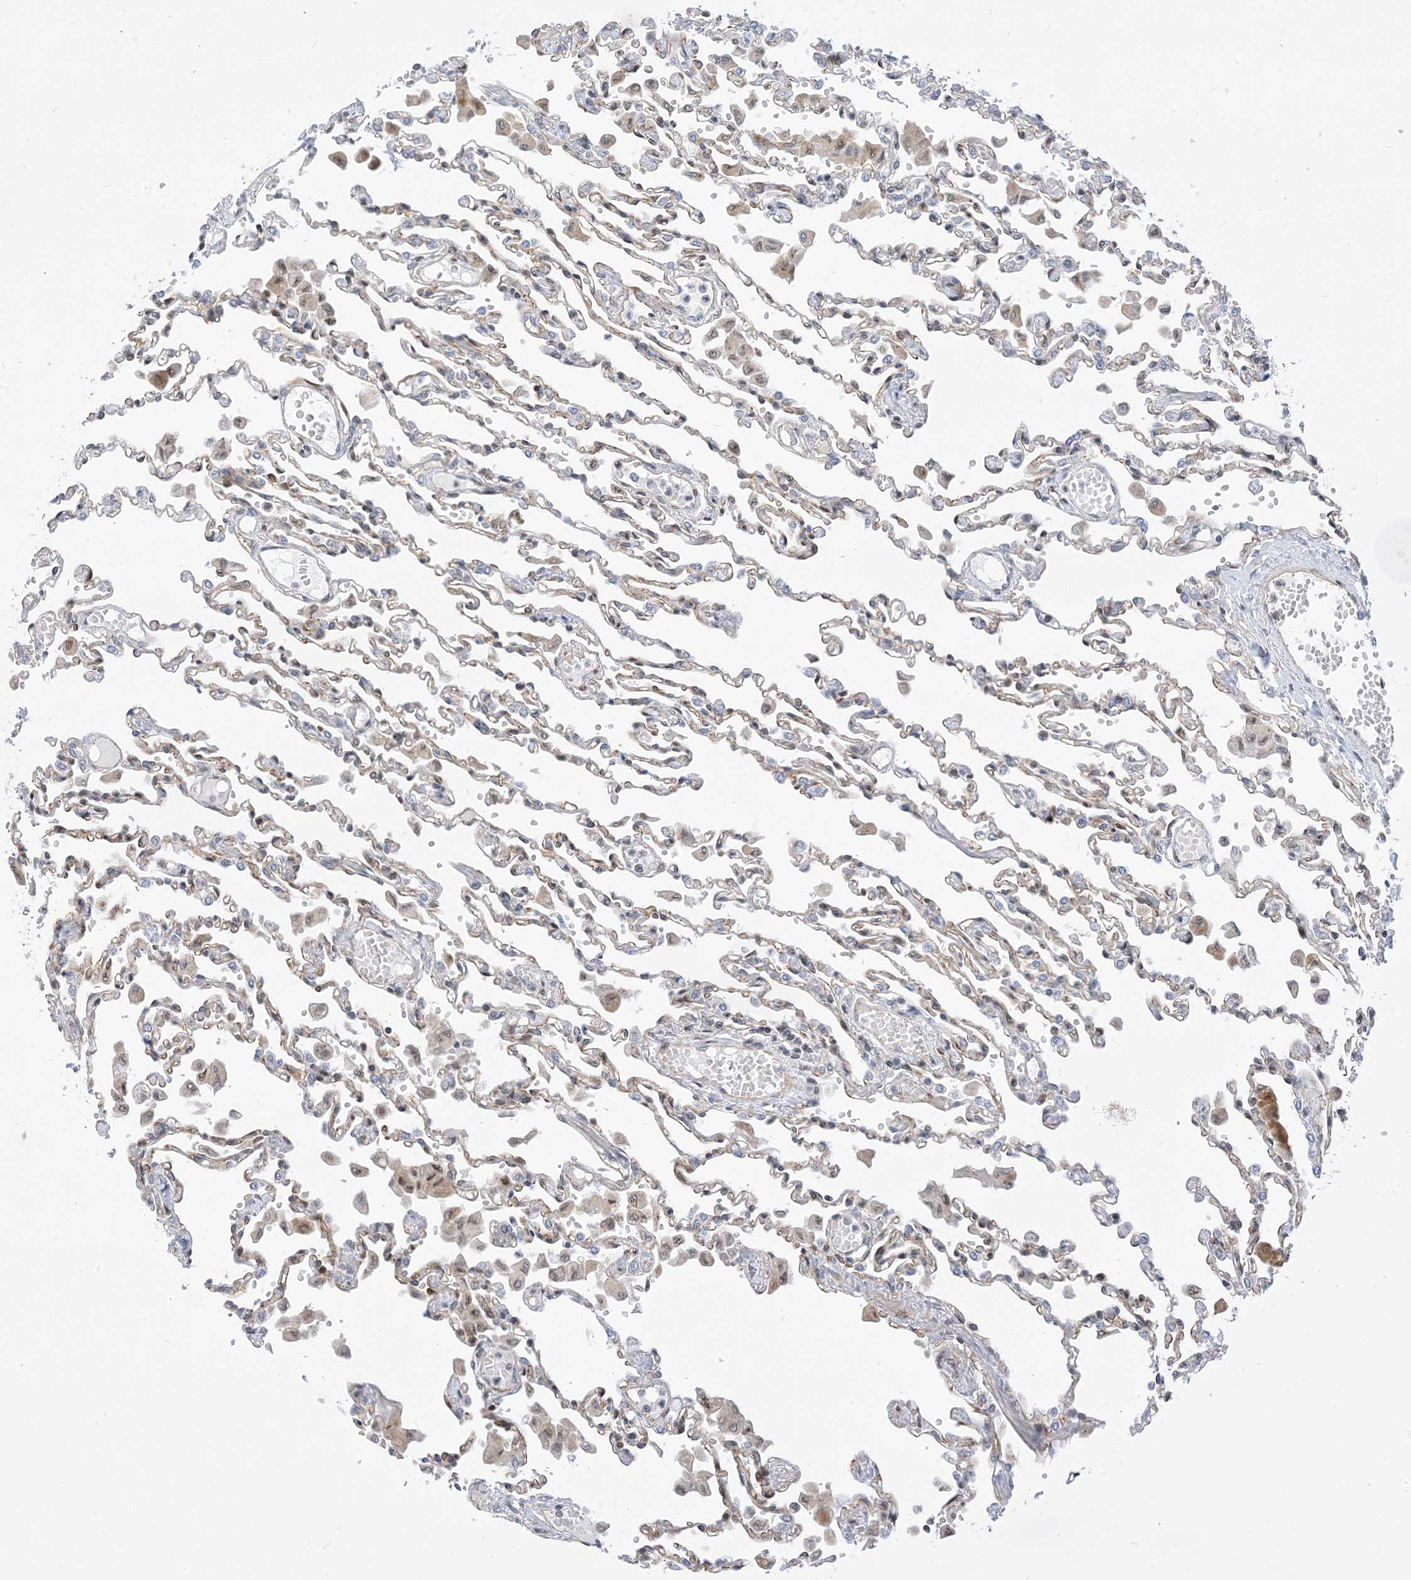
{"staining": {"intensity": "negative", "quantity": "none", "location": "none"}, "tissue": "lung", "cell_type": "Alveolar cells", "image_type": "normal", "snomed": [{"axis": "morphology", "description": "Normal tissue, NOS"}, {"axis": "topography", "description": "Bronchus"}, {"axis": "topography", "description": "Lung"}], "caption": "DAB immunohistochemical staining of unremarkable lung shows no significant staining in alveolar cells. (Brightfield microscopy of DAB (3,3'-diaminobenzidine) immunohistochemistry at high magnification).", "gene": "TYSND1", "patient": {"sex": "female", "age": 49}}